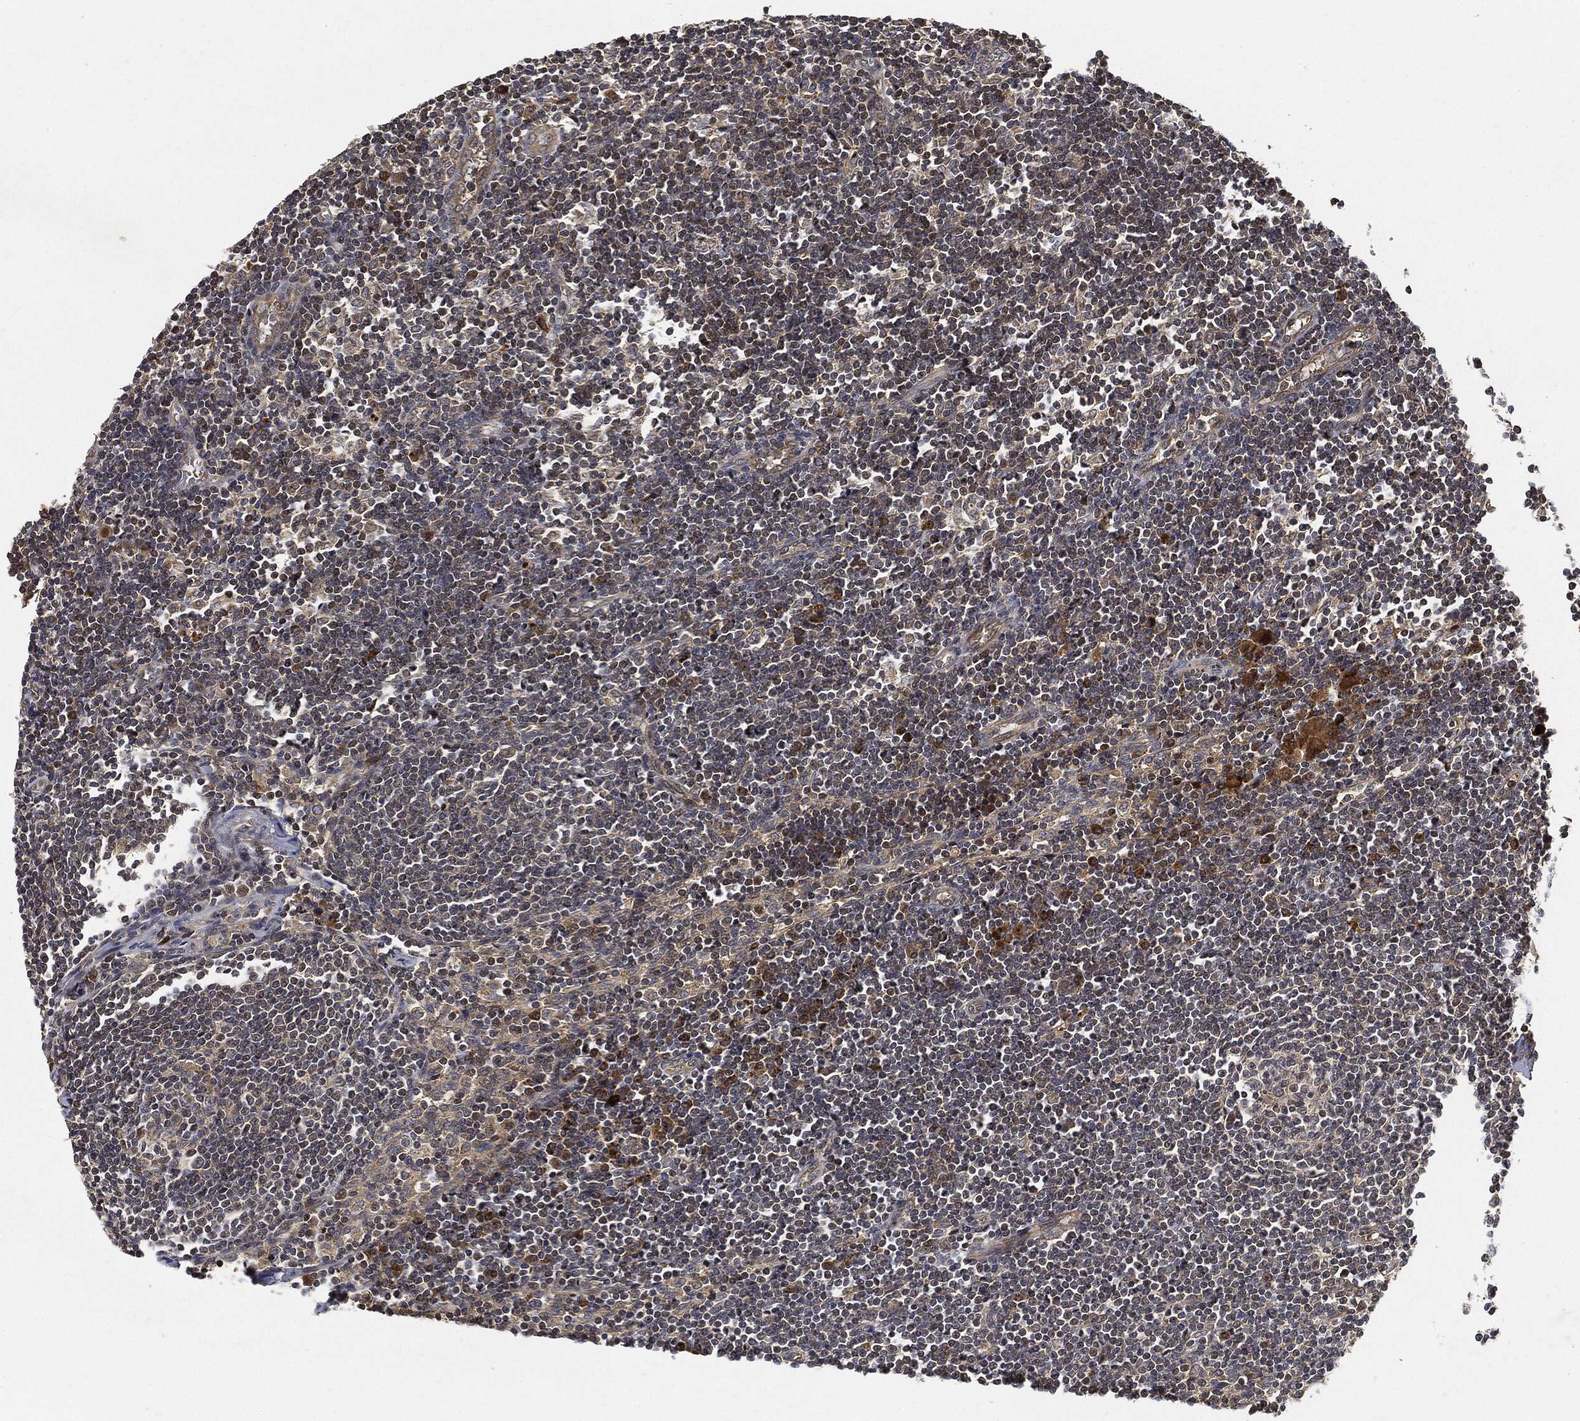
{"staining": {"intensity": "strong", "quantity": "<25%", "location": "cytoplasmic/membranous"}, "tissue": "lymph node", "cell_type": "Non-germinal center cells", "image_type": "normal", "snomed": [{"axis": "morphology", "description": "Normal tissue, NOS"}, {"axis": "morphology", "description": "Adenocarcinoma, NOS"}, {"axis": "topography", "description": "Lymph node"}, {"axis": "topography", "description": "Pancreas"}], "caption": "Immunohistochemical staining of normal lymph node displays medium levels of strong cytoplasmic/membranous positivity in about <25% of non-germinal center cells. The protein is stained brown, and the nuclei are stained in blue (DAB IHC with brightfield microscopy, high magnification).", "gene": "MLST8", "patient": {"sex": "female", "age": 58}}